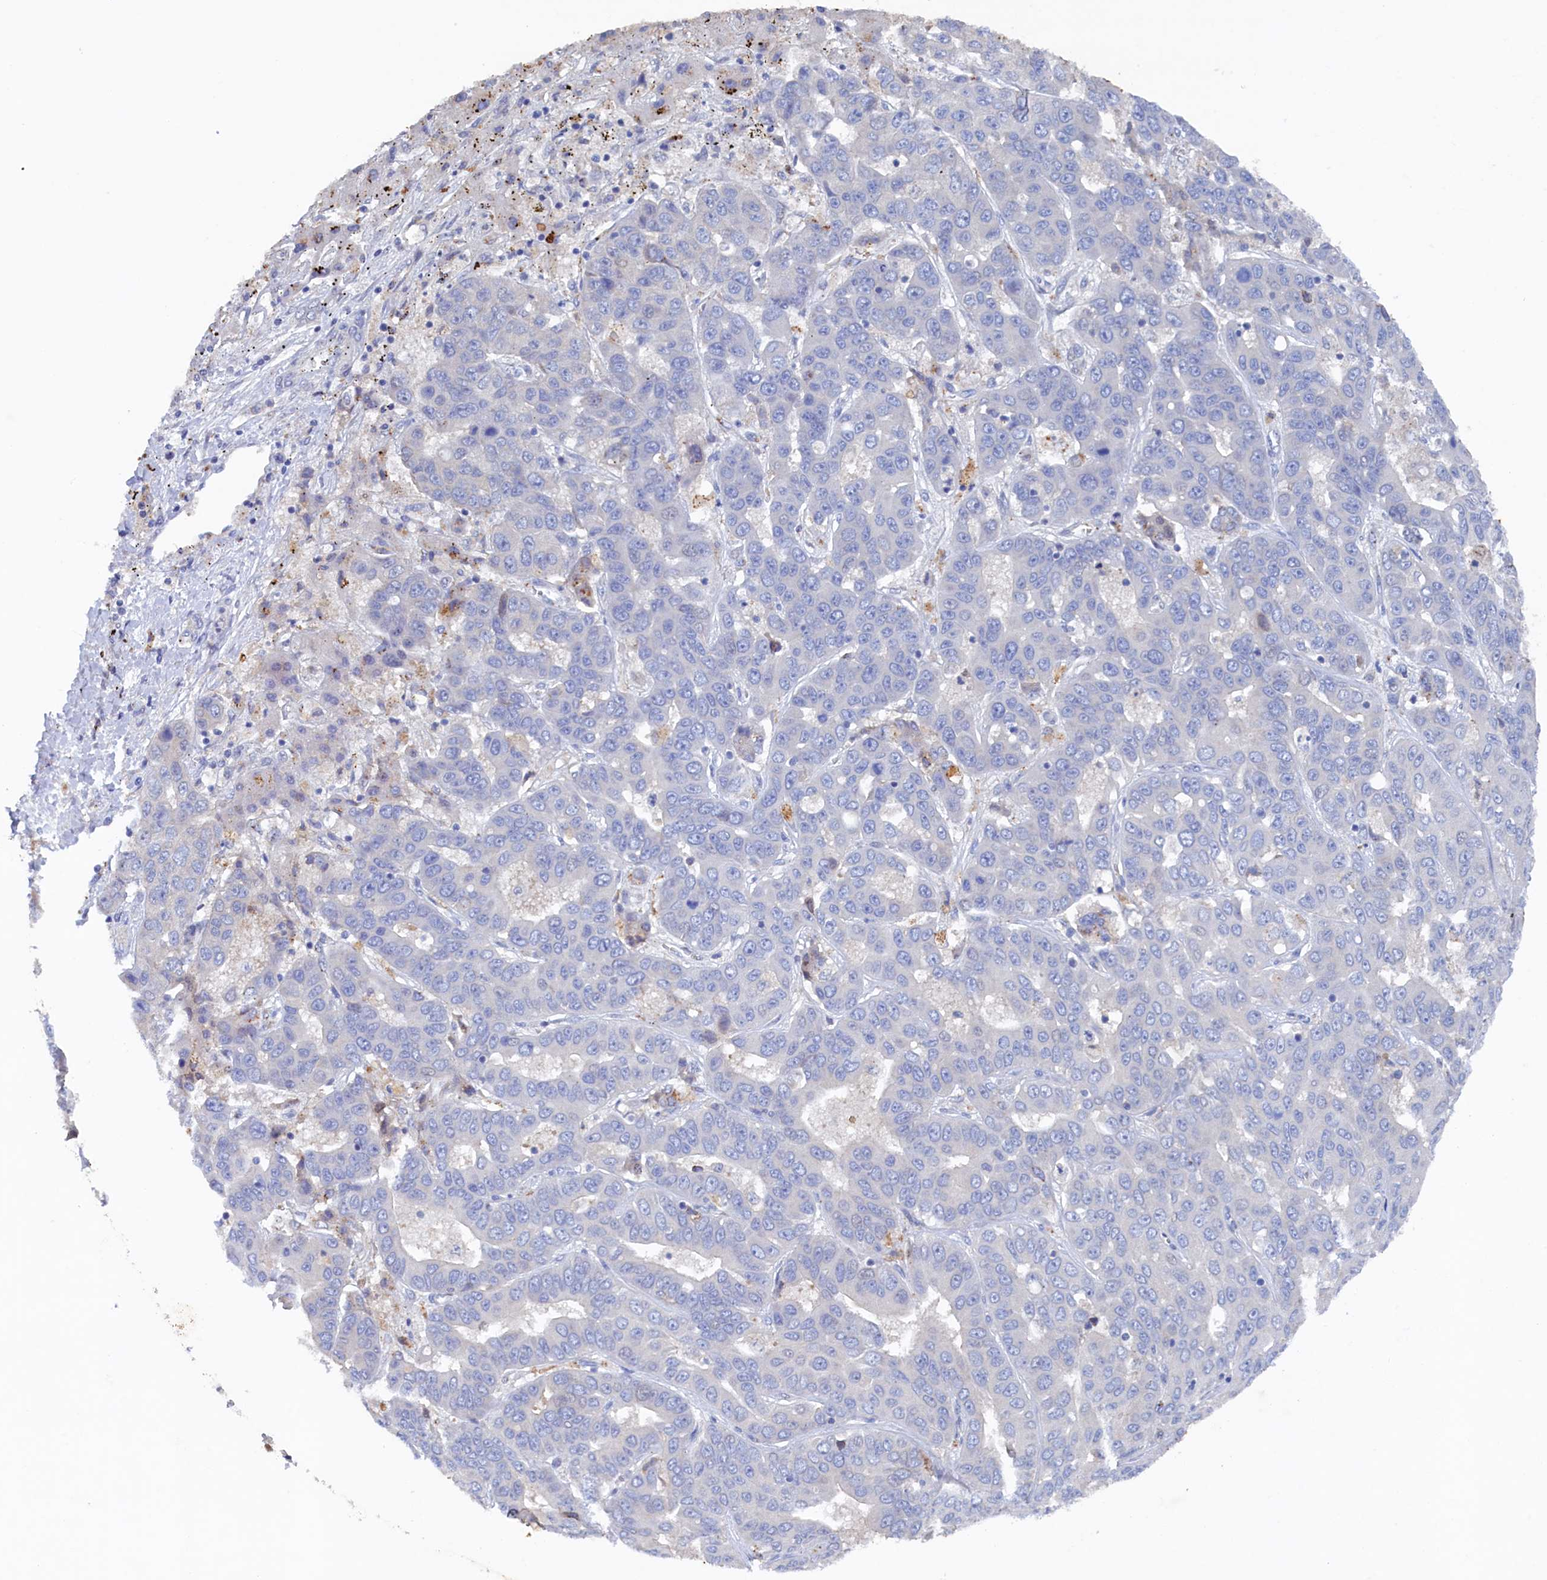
{"staining": {"intensity": "negative", "quantity": "none", "location": "none"}, "tissue": "liver cancer", "cell_type": "Tumor cells", "image_type": "cancer", "snomed": [{"axis": "morphology", "description": "Cholangiocarcinoma"}, {"axis": "topography", "description": "Liver"}], "caption": "Immunohistochemistry micrograph of neoplastic tissue: cholangiocarcinoma (liver) stained with DAB exhibits no significant protein positivity in tumor cells.", "gene": "CBLIF", "patient": {"sex": "female", "age": 52}}